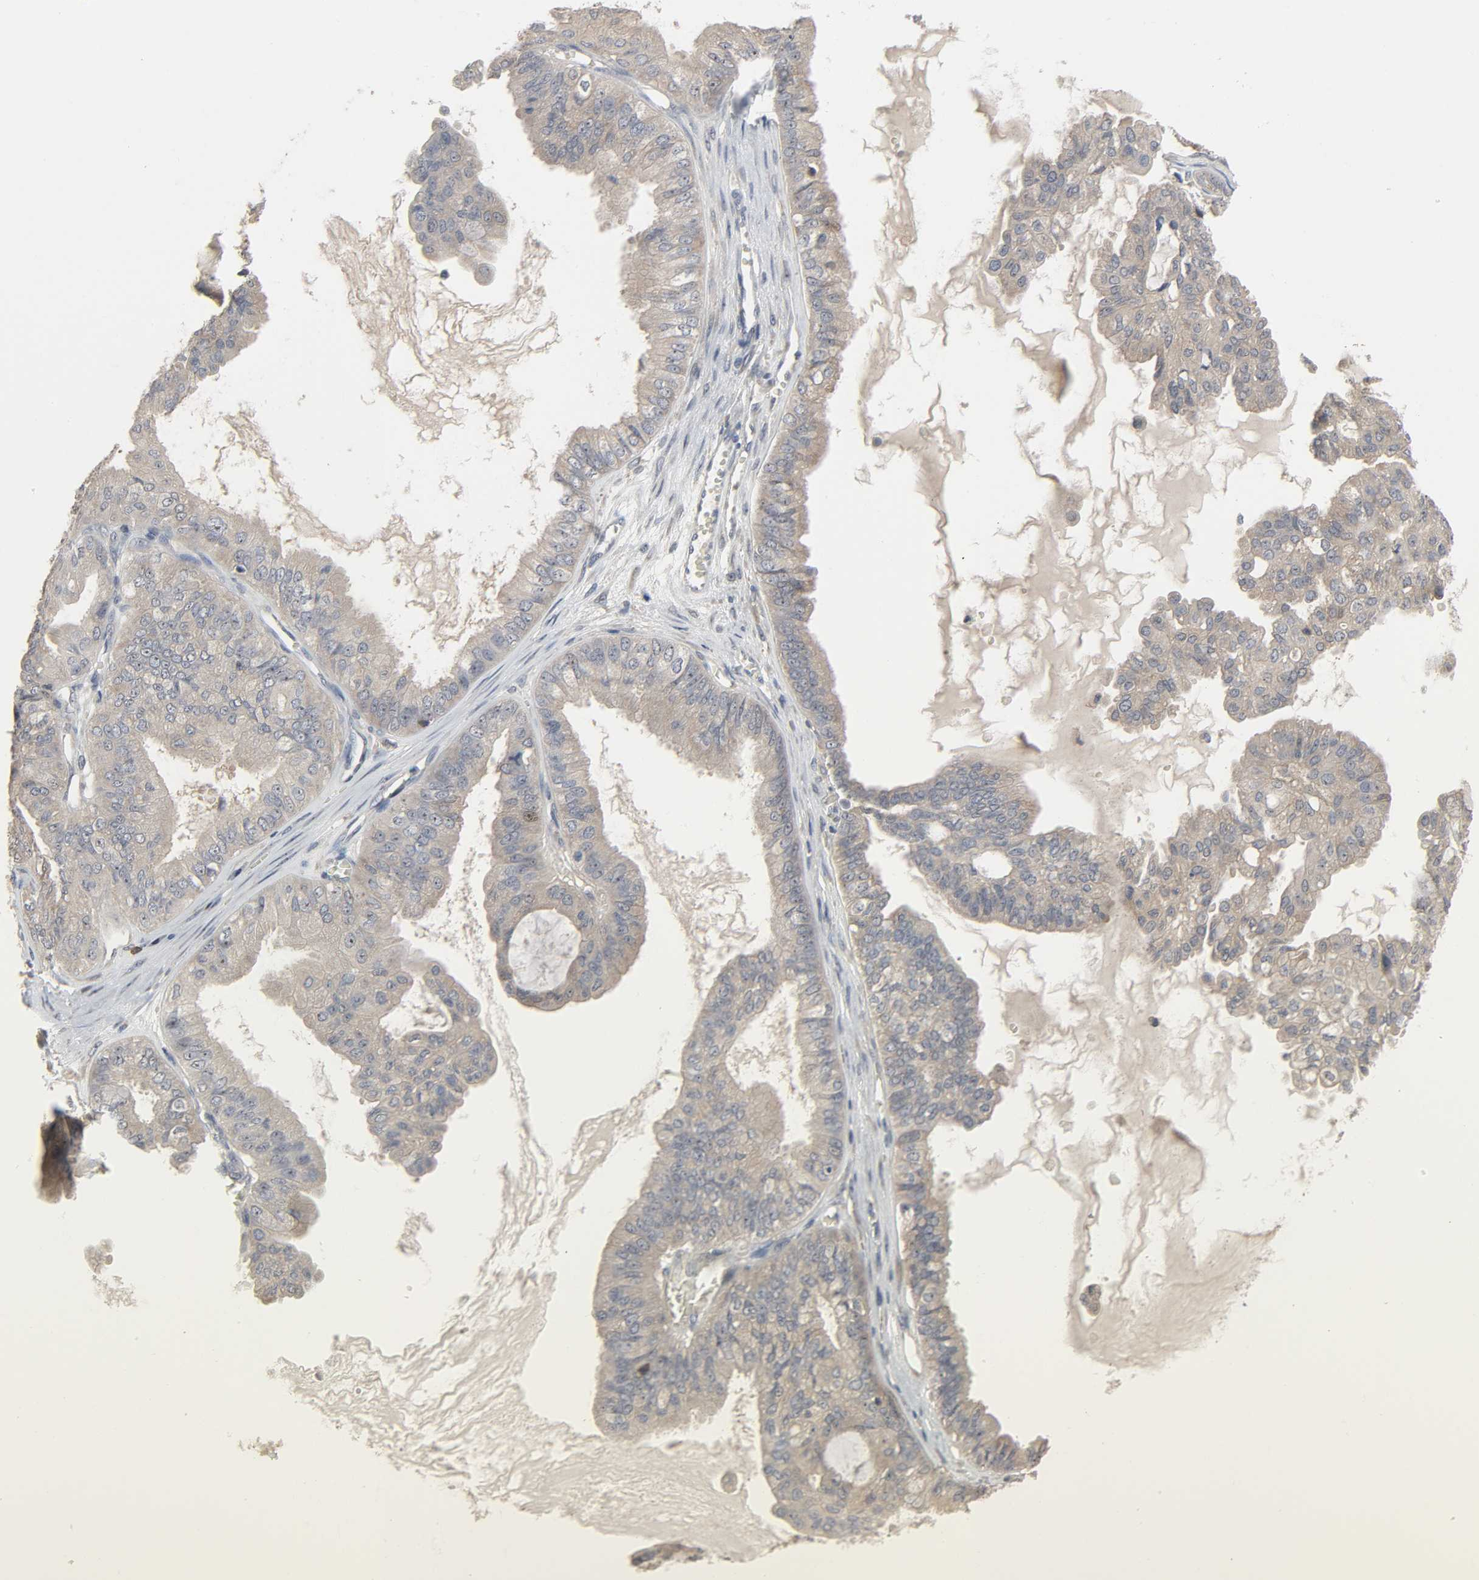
{"staining": {"intensity": "moderate", "quantity": ">75%", "location": "cytoplasmic/membranous,nuclear"}, "tissue": "ovarian cancer", "cell_type": "Tumor cells", "image_type": "cancer", "snomed": [{"axis": "morphology", "description": "Carcinoma, NOS"}, {"axis": "morphology", "description": "Carcinoma, endometroid"}, {"axis": "topography", "description": "Ovary"}], "caption": "This is an image of IHC staining of ovarian cancer (endometroid carcinoma), which shows moderate positivity in the cytoplasmic/membranous and nuclear of tumor cells.", "gene": "PLEKHA2", "patient": {"sex": "female", "age": 50}}